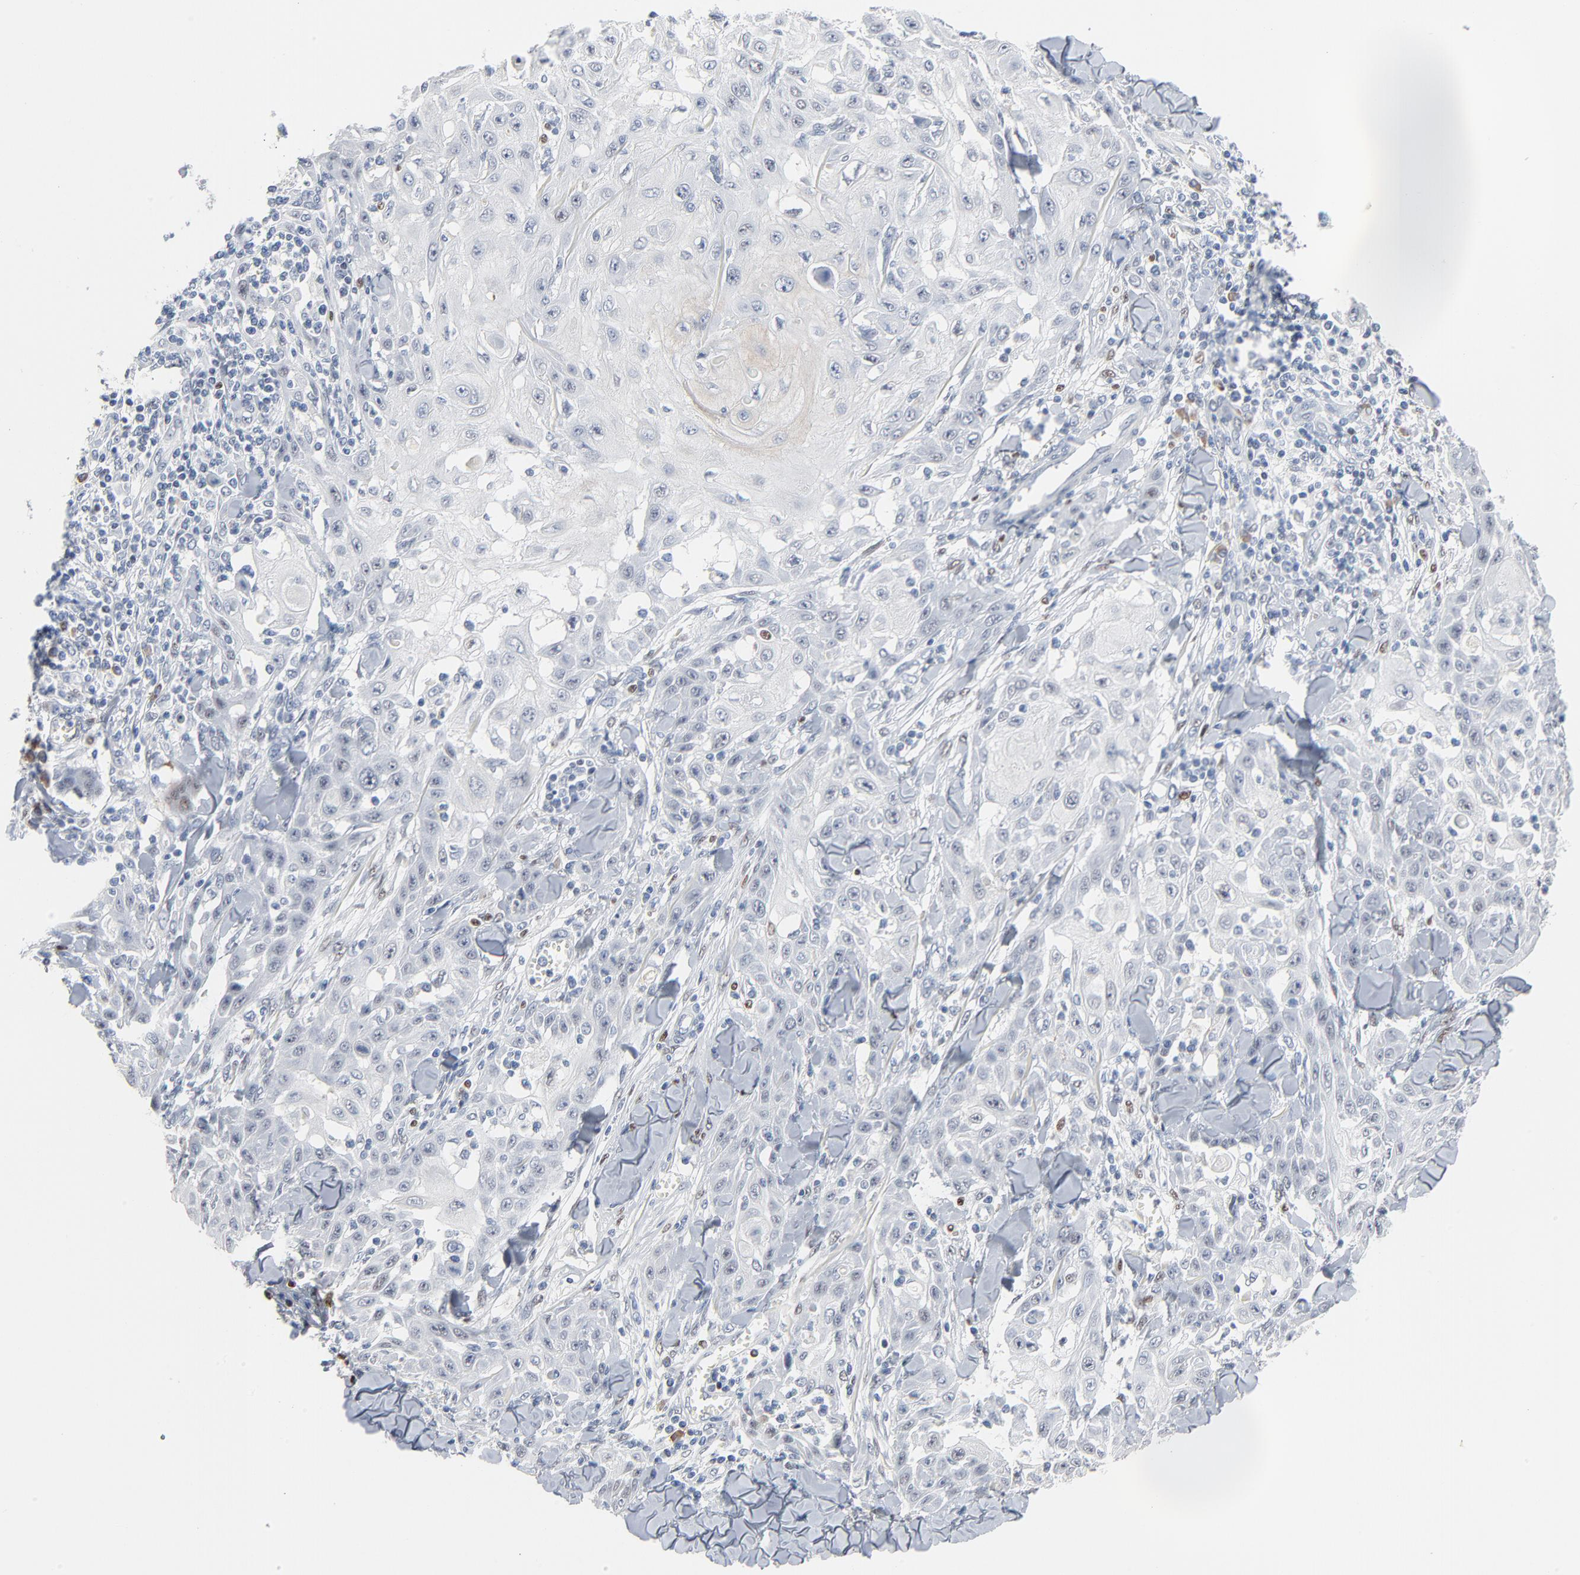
{"staining": {"intensity": "negative", "quantity": "none", "location": "none"}, "tissue": "skin cancer", "cell_type": "Tumor cells", "image_type": "cancer", "snomed": [{"axis": "morphology", "description": "Squamous cell carcinoma, NOS"}, {"axis": "topography", "description": "Skin"}], "caption": "Human skin cancer (squamous cell carcinoma) stained for a protein using immunohistochemistry (IHC) exhibits no positivity in tumor cells.", "gene": "FOXP1", "patient": {"sex": "male", "age": 24}}